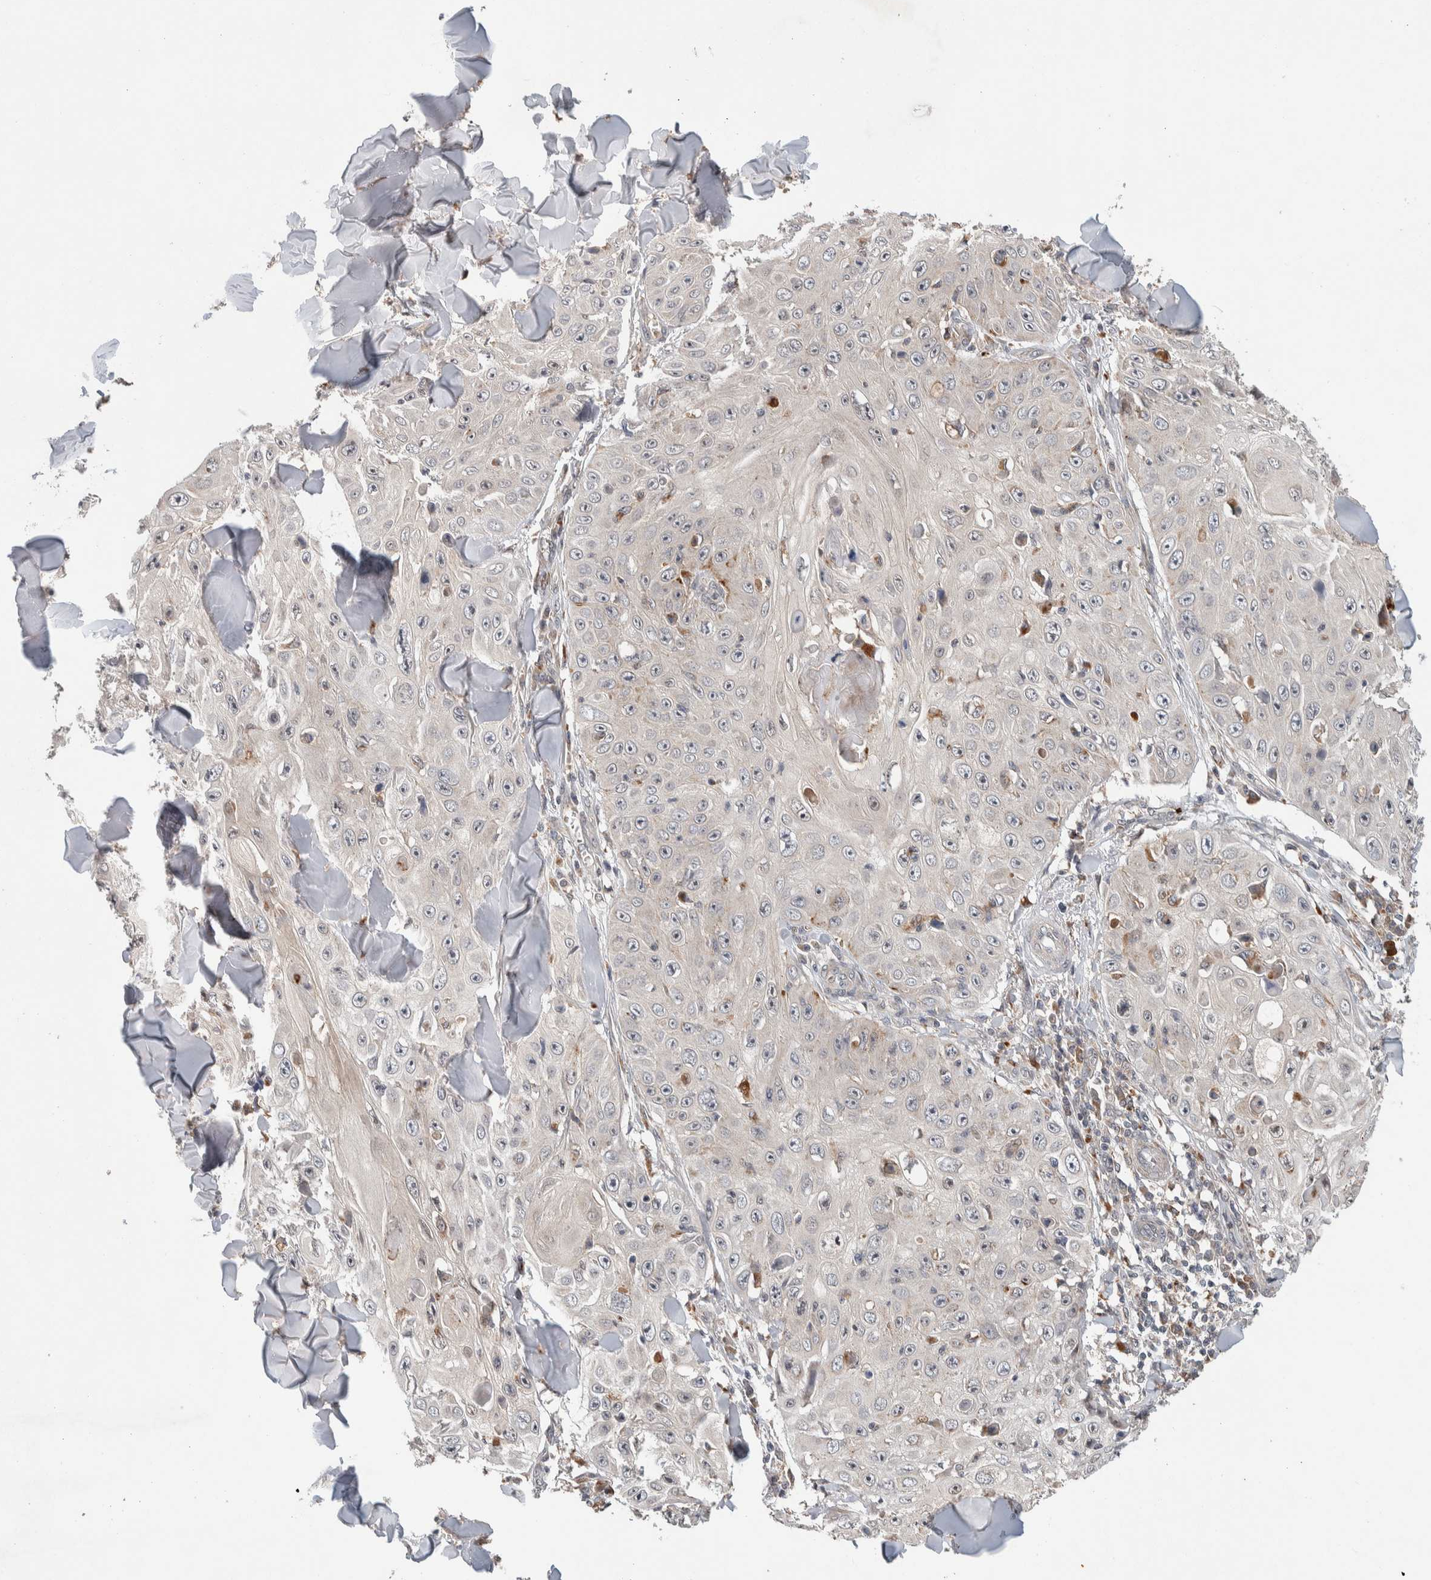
{"staining": {"intensity": "negative", "quantity": "none", "location": "none"}, "tissue": "skin cancer", "cell_type": "Tumor cells", "image_type": "cancer", "snomed": [{"axis": "morphology", "description": "Squamous cell carcinoma, NOS"}, {"axis": "topography", "description": "Skin"}], "caption": "An image of squamous cell carcinoma (skin) stained for a protein reveals no brown staining in tumor cells.", "gene": "KCNK1", "patient": {"sex": "male", "age": 86}}